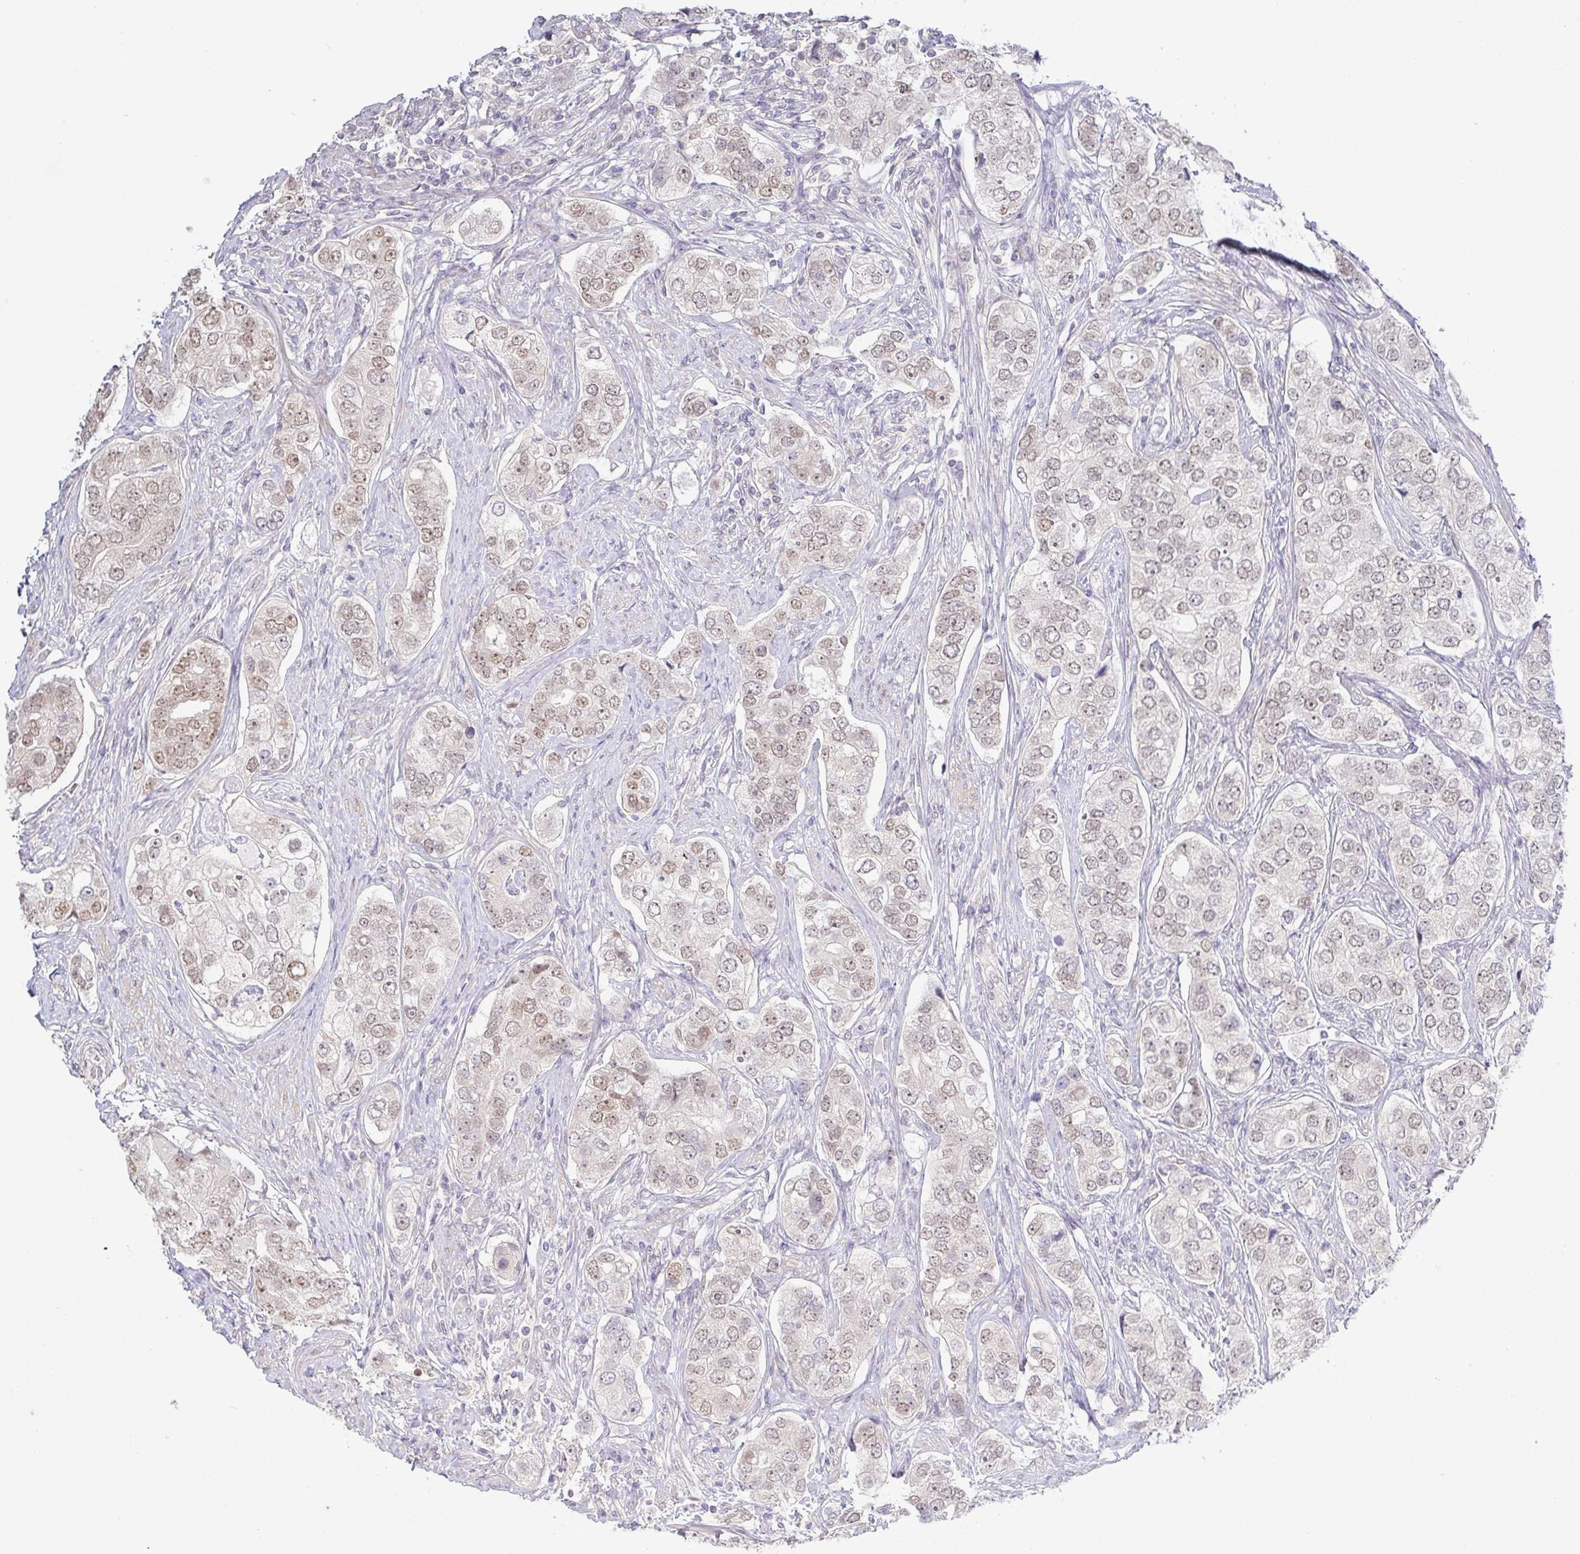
{"staining": {"intensity": "weak", "quantity": ">75%", "location": "nuclear"}, "tissue": "prostate cancer", "cell_type": "Tumor cells", "image_type": "cancer", "snomed": [{"axis": "morphology", "description": "Adenocarcinoma, High grade"}, {"axis": "topography", "description": "Prostate"}], "caption": "An IHC micrograph of tumor tissue is shown. Protein staining in brown highlights weak nuclear positivity in adenocarcinoma (high-grade) (prostate) within tumor cells.", "gene": "HYPK", "patient": {"sex": "male", "age": 60}}